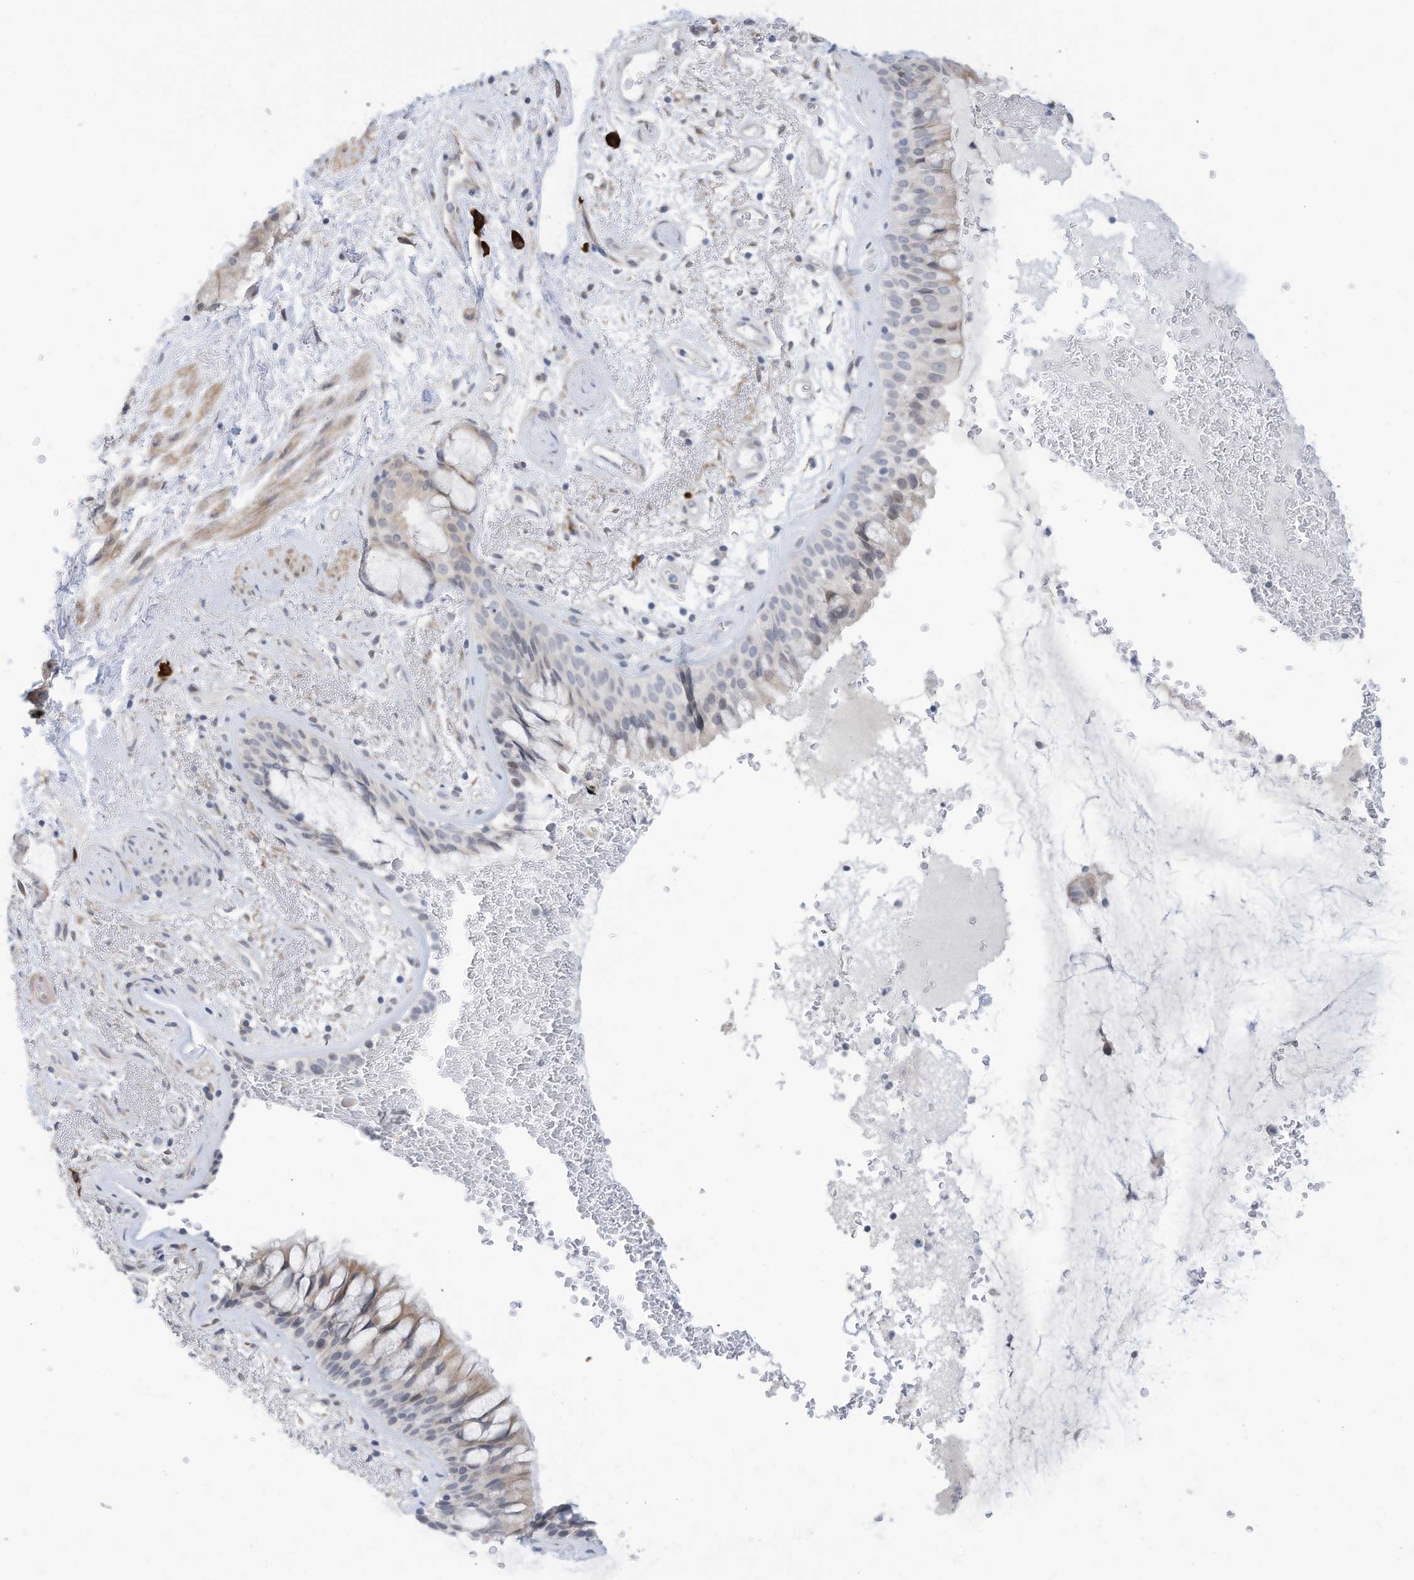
{"staining": {"intensity": "weak", "quantity": "25%-75%", "location": "cytoplasmic/membranous"}, "tissue": "bronchus", "cell_type": "Respiratory epithelial cells", "image_type": "normal", "snomed": [{"axis": "morphology", "description": "Normal tissue, NOS"}, {"axis": "morphology", "description": "Squamous cell carcinoma, NOS"}, {"axis": "topography", "description": "Lymph node"}, {"axis": "topography", "description": "Bronchus"}, {"axis": "topography", "description": "Lung"}], "caption": "Brown immunohistochemical staining in benign bronchus shows weak cytoplasmic/membranous staining in approximately 25%-75% of respiratory epithelial cells.", "gene": "ZNF292", "patient": {"sex": "male", "age": 66}}